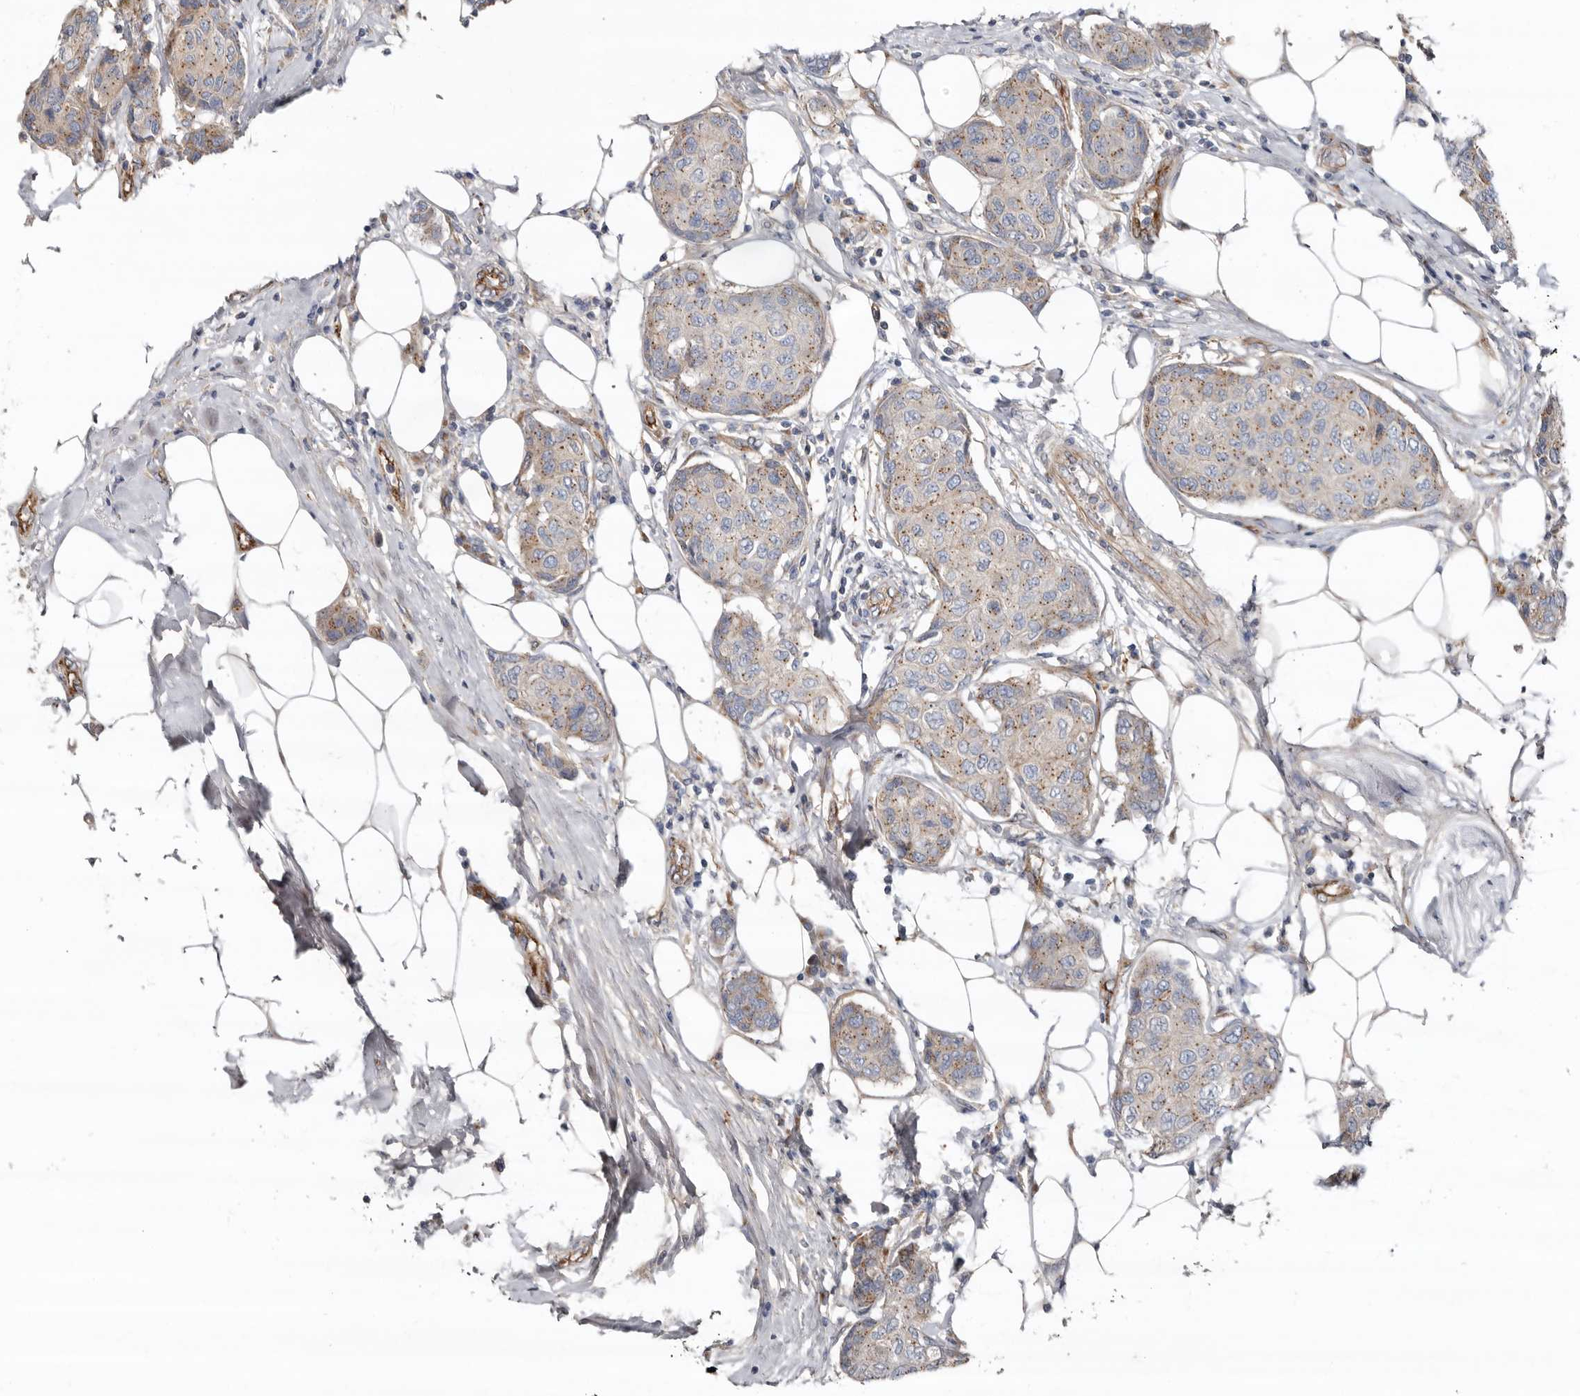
{"staining": {"intensity": "weak", "quantity": ">75%", "location": "cytoplasmic/membranous"}, "tissue": "breast cancer", "cell_type": "Tumor cells", "image_type": "cancer", "snomed": [{"axis": "morphology", "description": "Duct carcinoma"}, {"axis": "topography", "description": "Breast"}], "caption": "High-magnification brightfield microscopy of breast intraductal carcinoma stained with DAB (3,3'-diaminobenzidine) (brown) and counterstained with hematoxylin (blue). tumor cells exhibit weak cytoplasmic/membranous positivity is seen in about>75% of cells.", "gene": "LUZP1", "patient": {"sex": "female", "age": 80}}